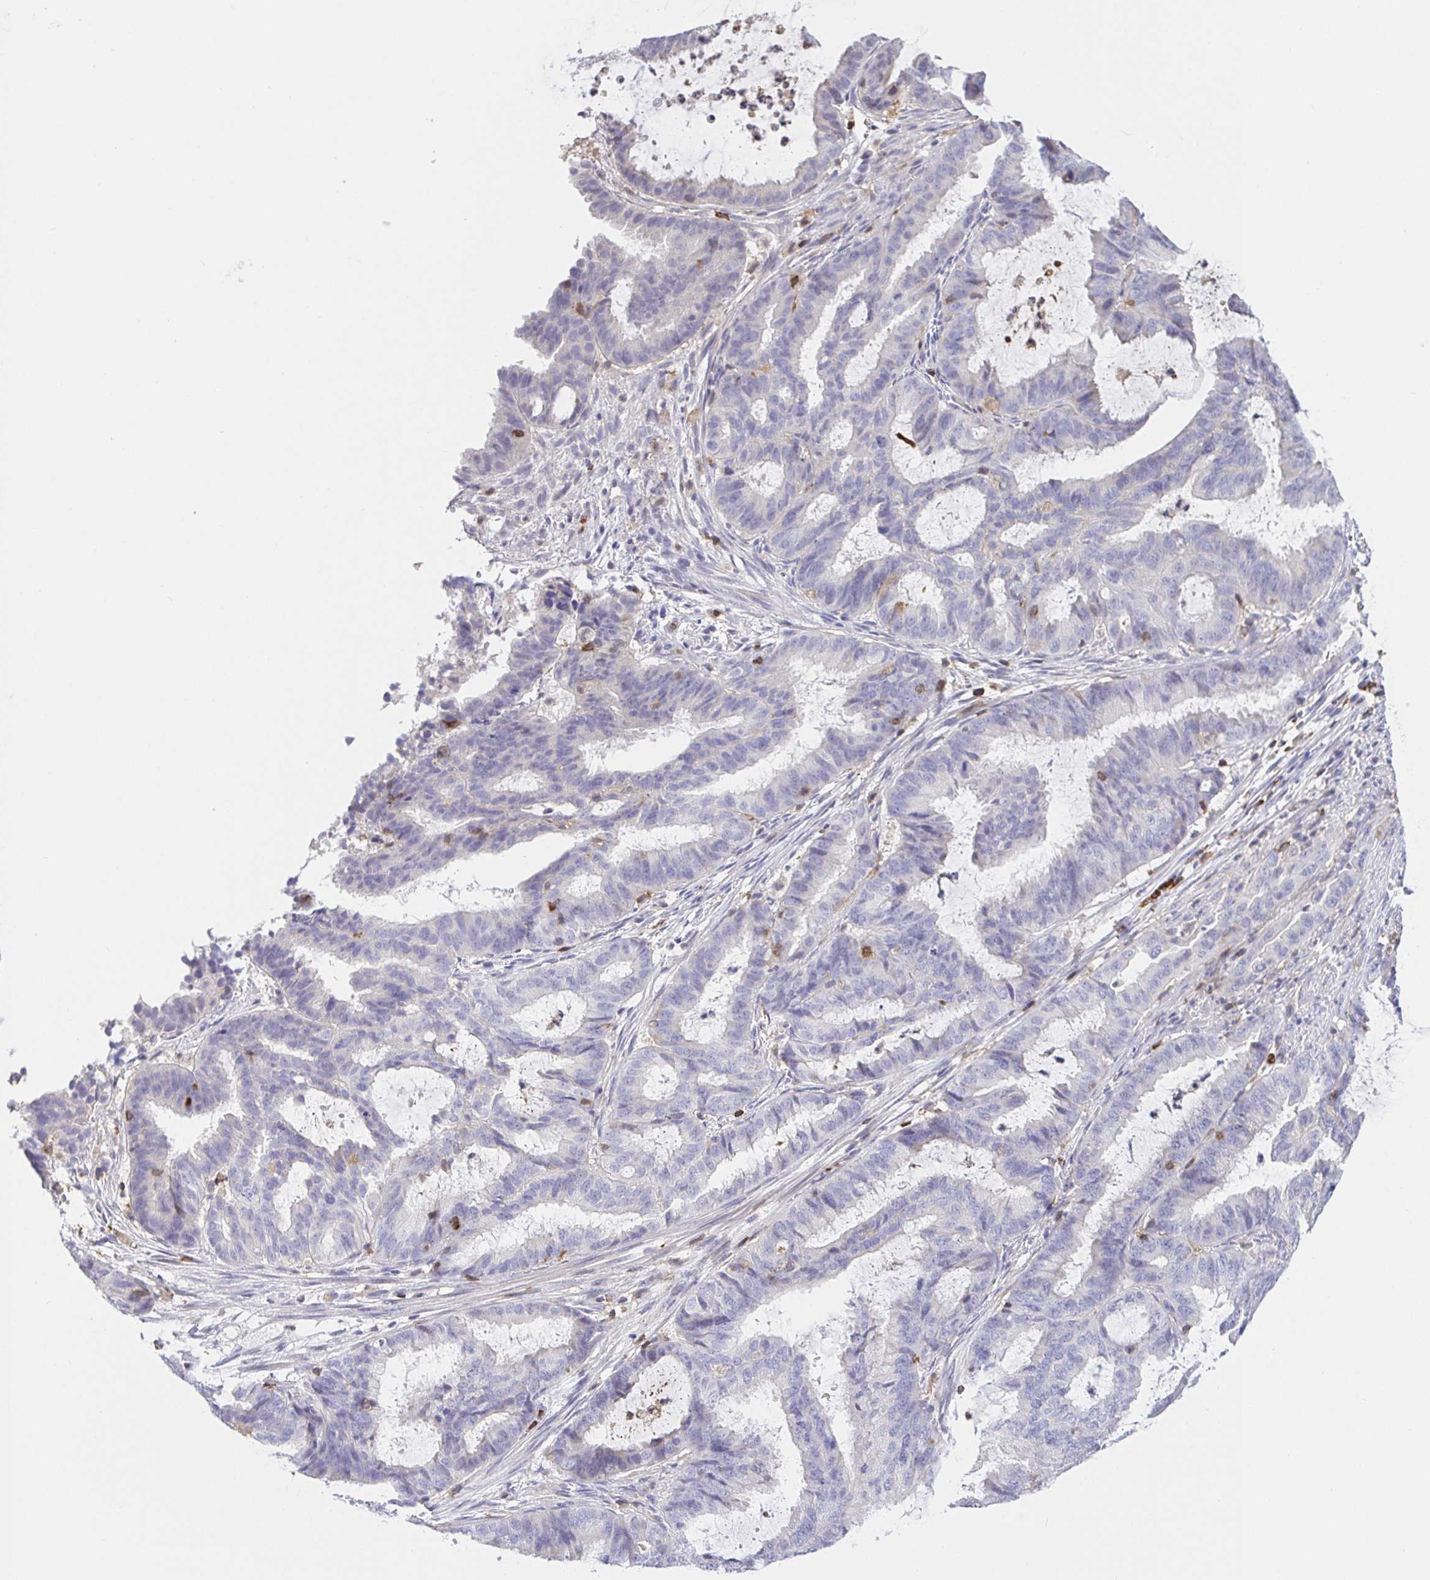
{"staining": {"intensity": "negative", "quantity": "none", "location": "none"}, "tissue": "endometrial cancer", "cell_type": "Tumor cells", "image_type": "cancer", "snomed": [{"axis": "morphology", "description": "Adenocarcinoma, NOS"}, {"axis": "topography", "description": "Endometrium"}], "caption": "Tumor cells show no significant staining in adenocarcinoma (endometrial). (DAB immunohistochemistry with hematoxylin counter stain).", "gene": "SKAP1", "patient": {"sex": "female", "age": 51}}